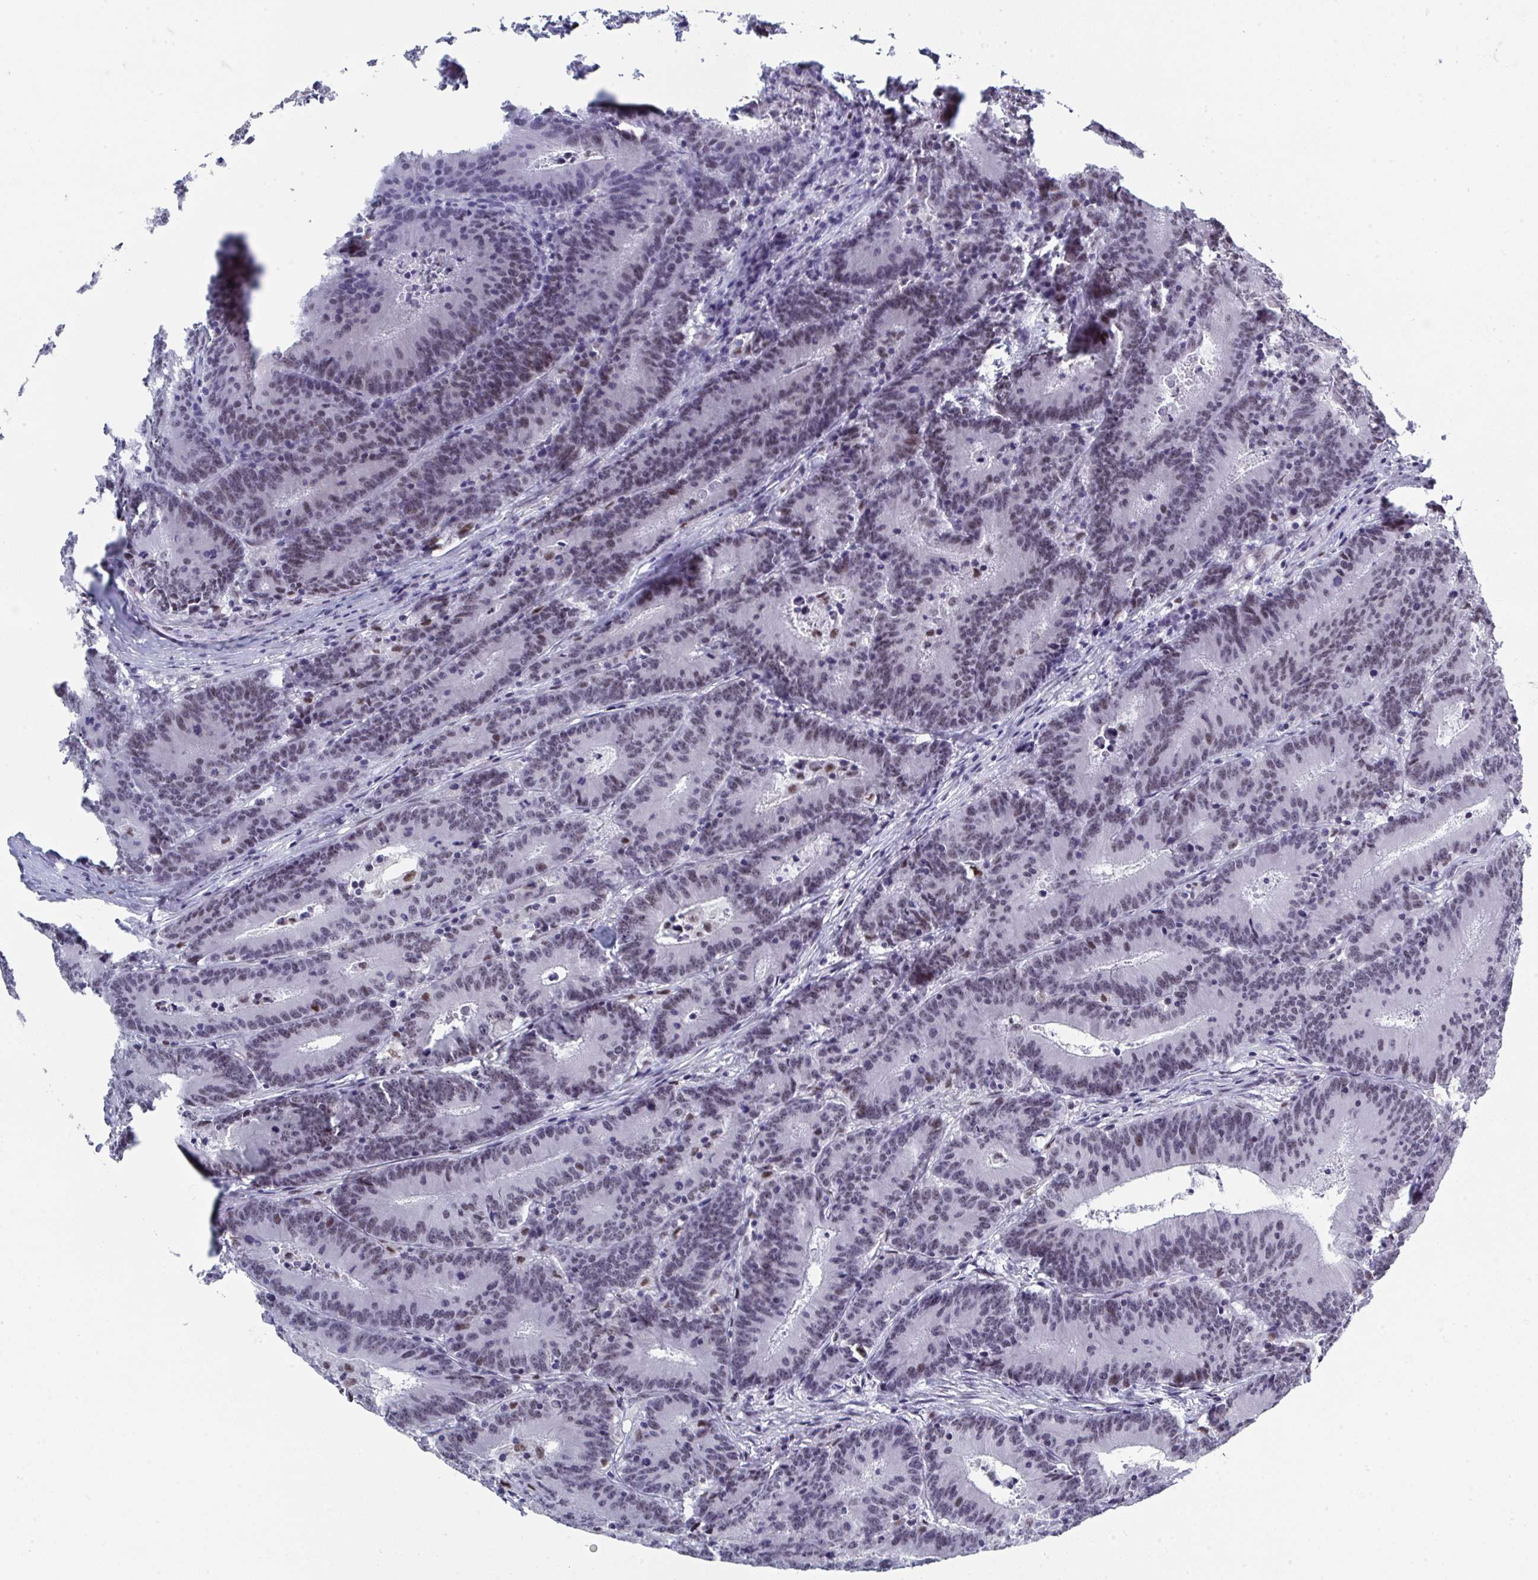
{"staining": {"intensity": "moderate", "quantity": "<25%", "location": "nuclear"}, "tissue": "colorectal cancer", "cell_type": "Tumor cells", "image_type": "cancer", "snomed": [{"axis": "morphology", "description": "Adenocarcinoma, NOS"}, {"axis": "topography", "description": "Colon"}], "caption": "This is a photomicrograph of immunohistochemistry staining of colorectal cancer, which shows moderate staining in the nuclear of tumor cells.", "gene": "JDP2", "patient": {"sex": "female", "age": 78}}